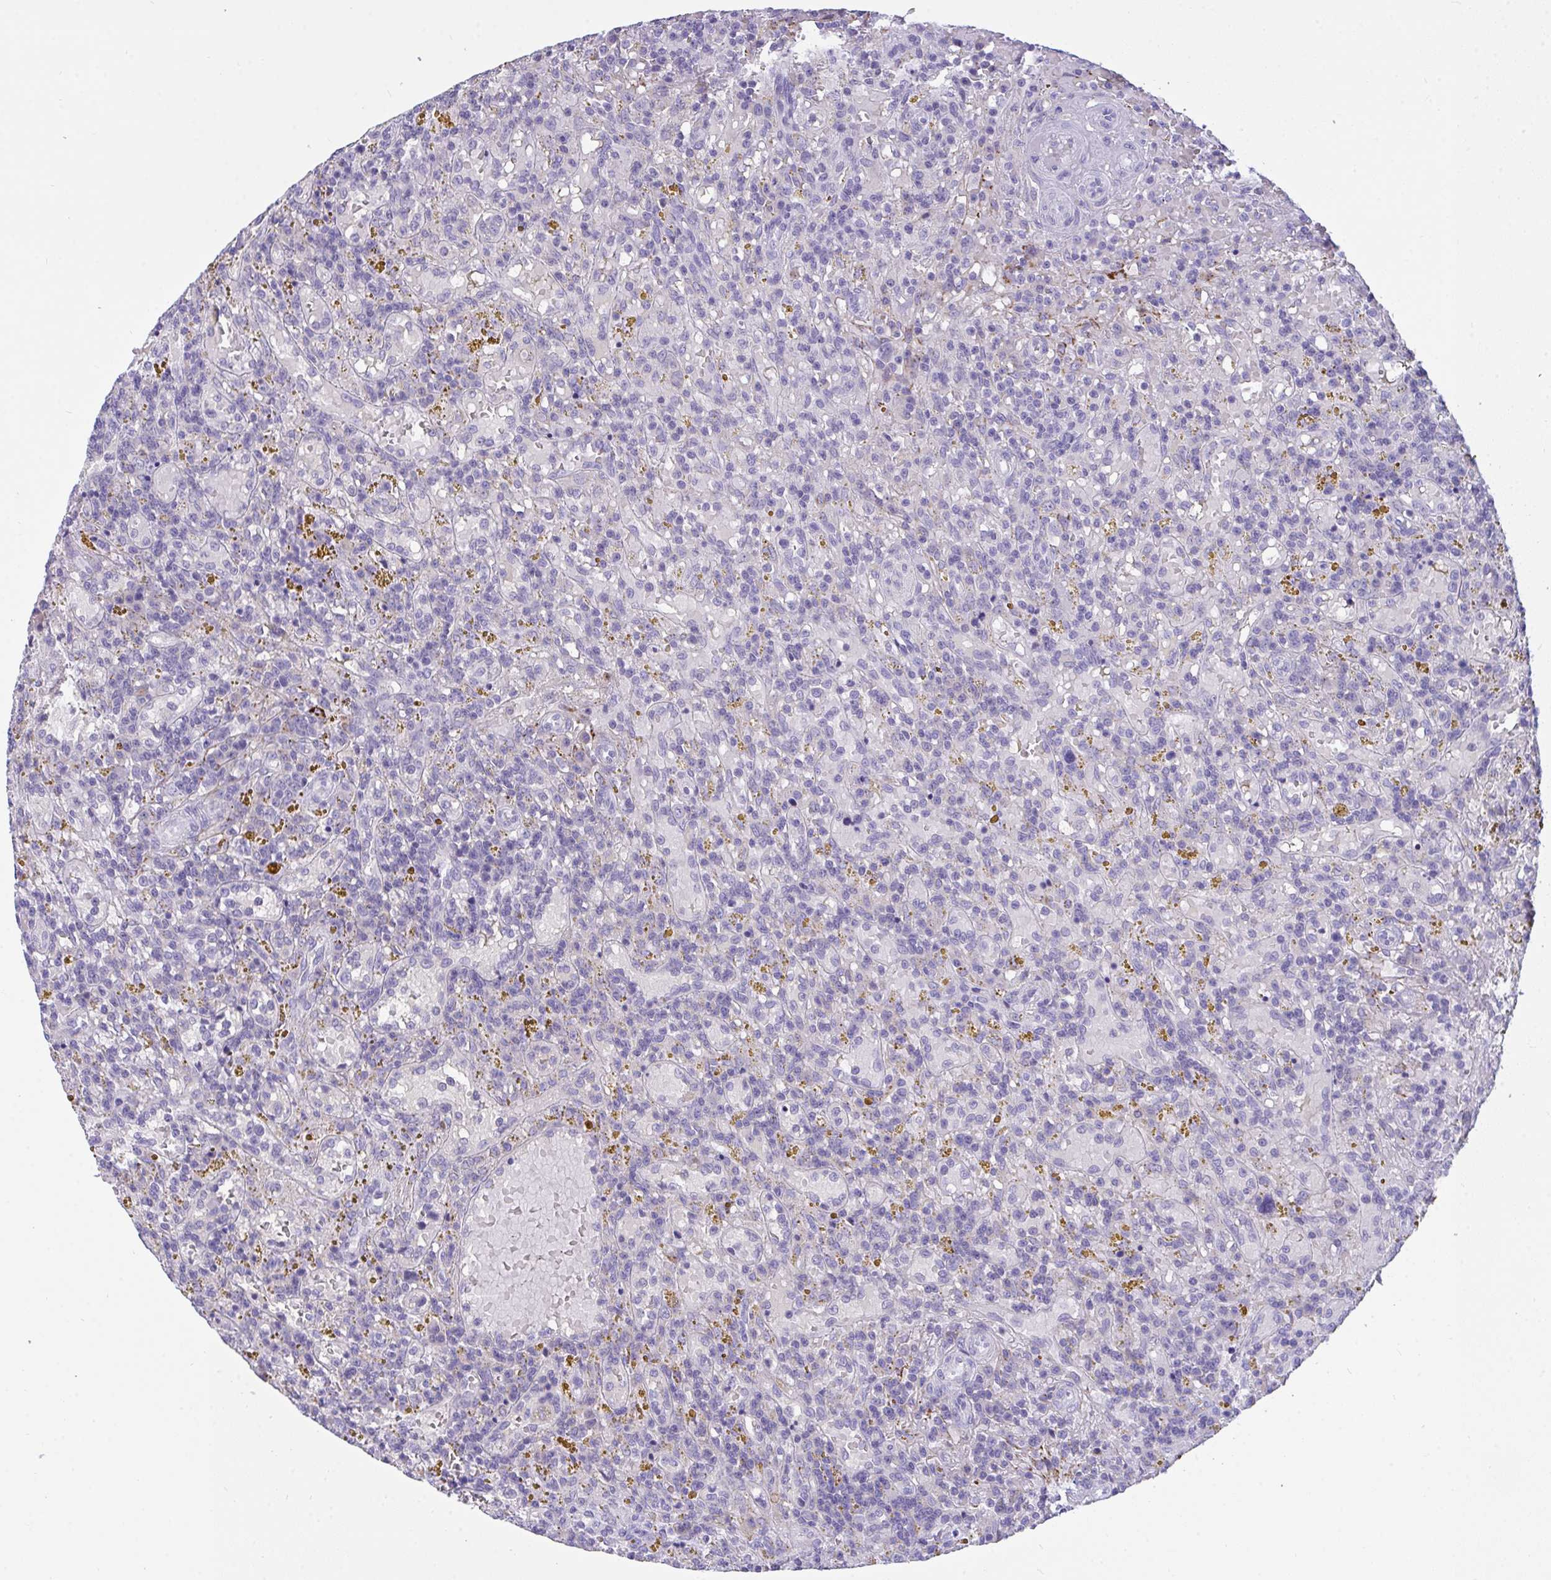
{"staining": {"intensity": "negative", "quantity": "none", "location": "none"}, "tissue": "lymphoma", "cell_type": "Tumor cells", "image_type": "cancer", "snomed": [{"axis": "morphology", "description": "Malignant lymphoma, non-Hodgkin's type, Low grade"}, {"axis": "topography", "description": "Spleen"}], "caption": "The photomicrograph exhibits no significant expression in tumor cells of lymphoma.", "gene": "SEMA6B", "patient": {"sex": "female", "age": 65}}